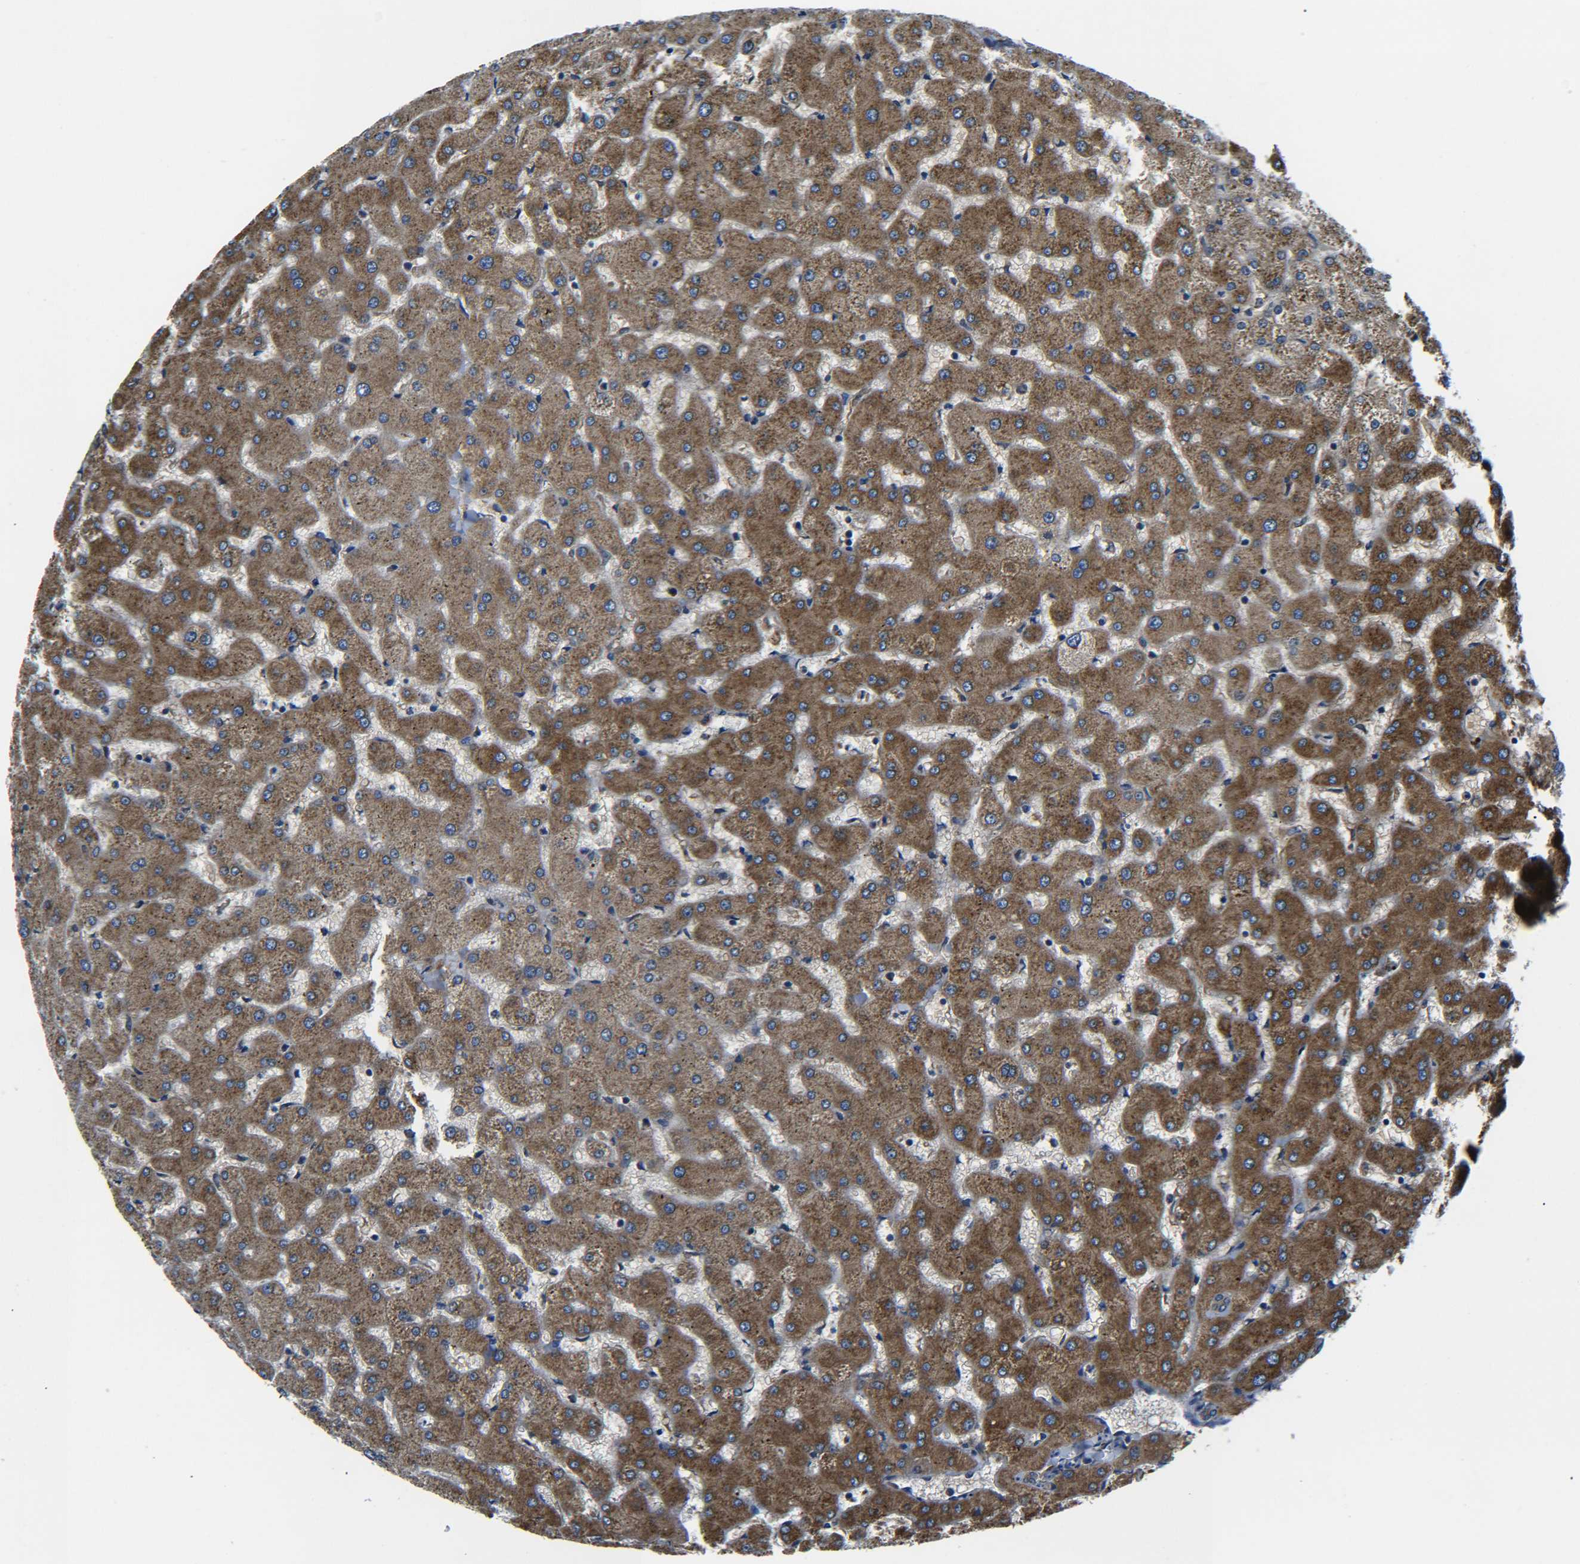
{"staining": {"intensity": "weak", "quantity": "<25%", "location": "cytoplasmic/membranous"}, "tissue": "liver", "cell_type": "Cholangiocytes", "image_type": "normal", "snomed": [{"axis": "morphology", "description": "Normal tissue, NOS"}, {"axis": "topography", "description": "Liver"}], "caption": "Immunohistochemistry photomicrograph of benign liver: liver stained with DAB demonstrates no significant protein positivity in cholangiocytes. (Brightfield microscopy of DAB (3,3'-diaminobenzidine) IHC at high magnification).", "gene": "PREB", "patient": {"sex": "female", "age": 63}}